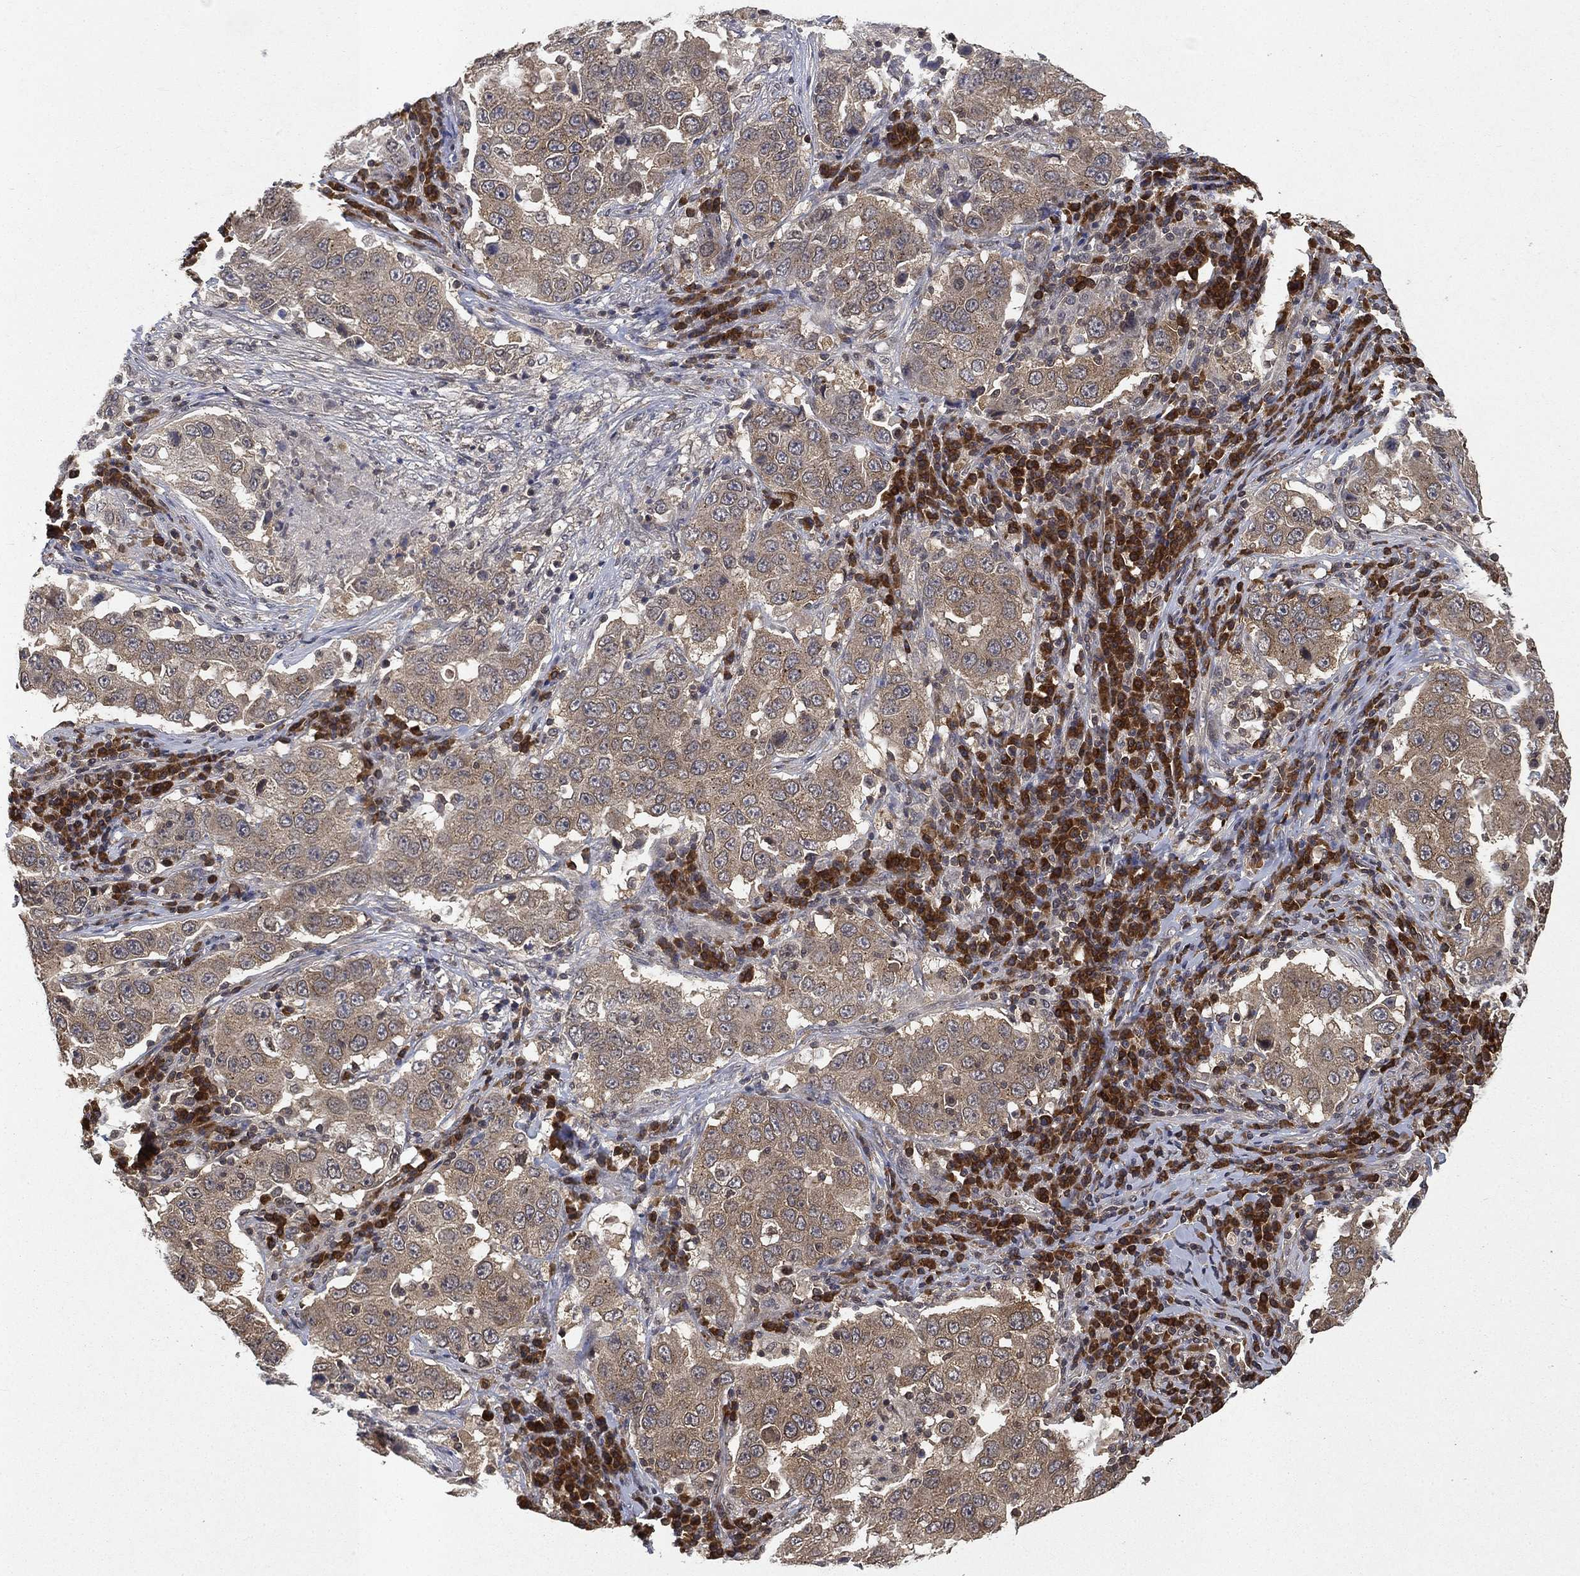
{"staining": {"intensity": "weak", "quantity": ">75%", "location": "cytoplasmic/membranous"}, "tissue": "lung cancer", "cell_type": "Tumor cells", "image_type": "cancer", "snomed": [{"axis": "morphology", "description": "Adenocarcinoma, NOS"}, {"axis": "topography", "description": "Lung"}], "caption": "High-power microscopy captured an immunohistochemistry micrograph of adenocarcinoma (lung), revealing weak cytoplasmic/membranous positivity in approximately >75% of tumor cells.", "gene": "UBA5", "patient": {"sex": "male", "age": 73}}